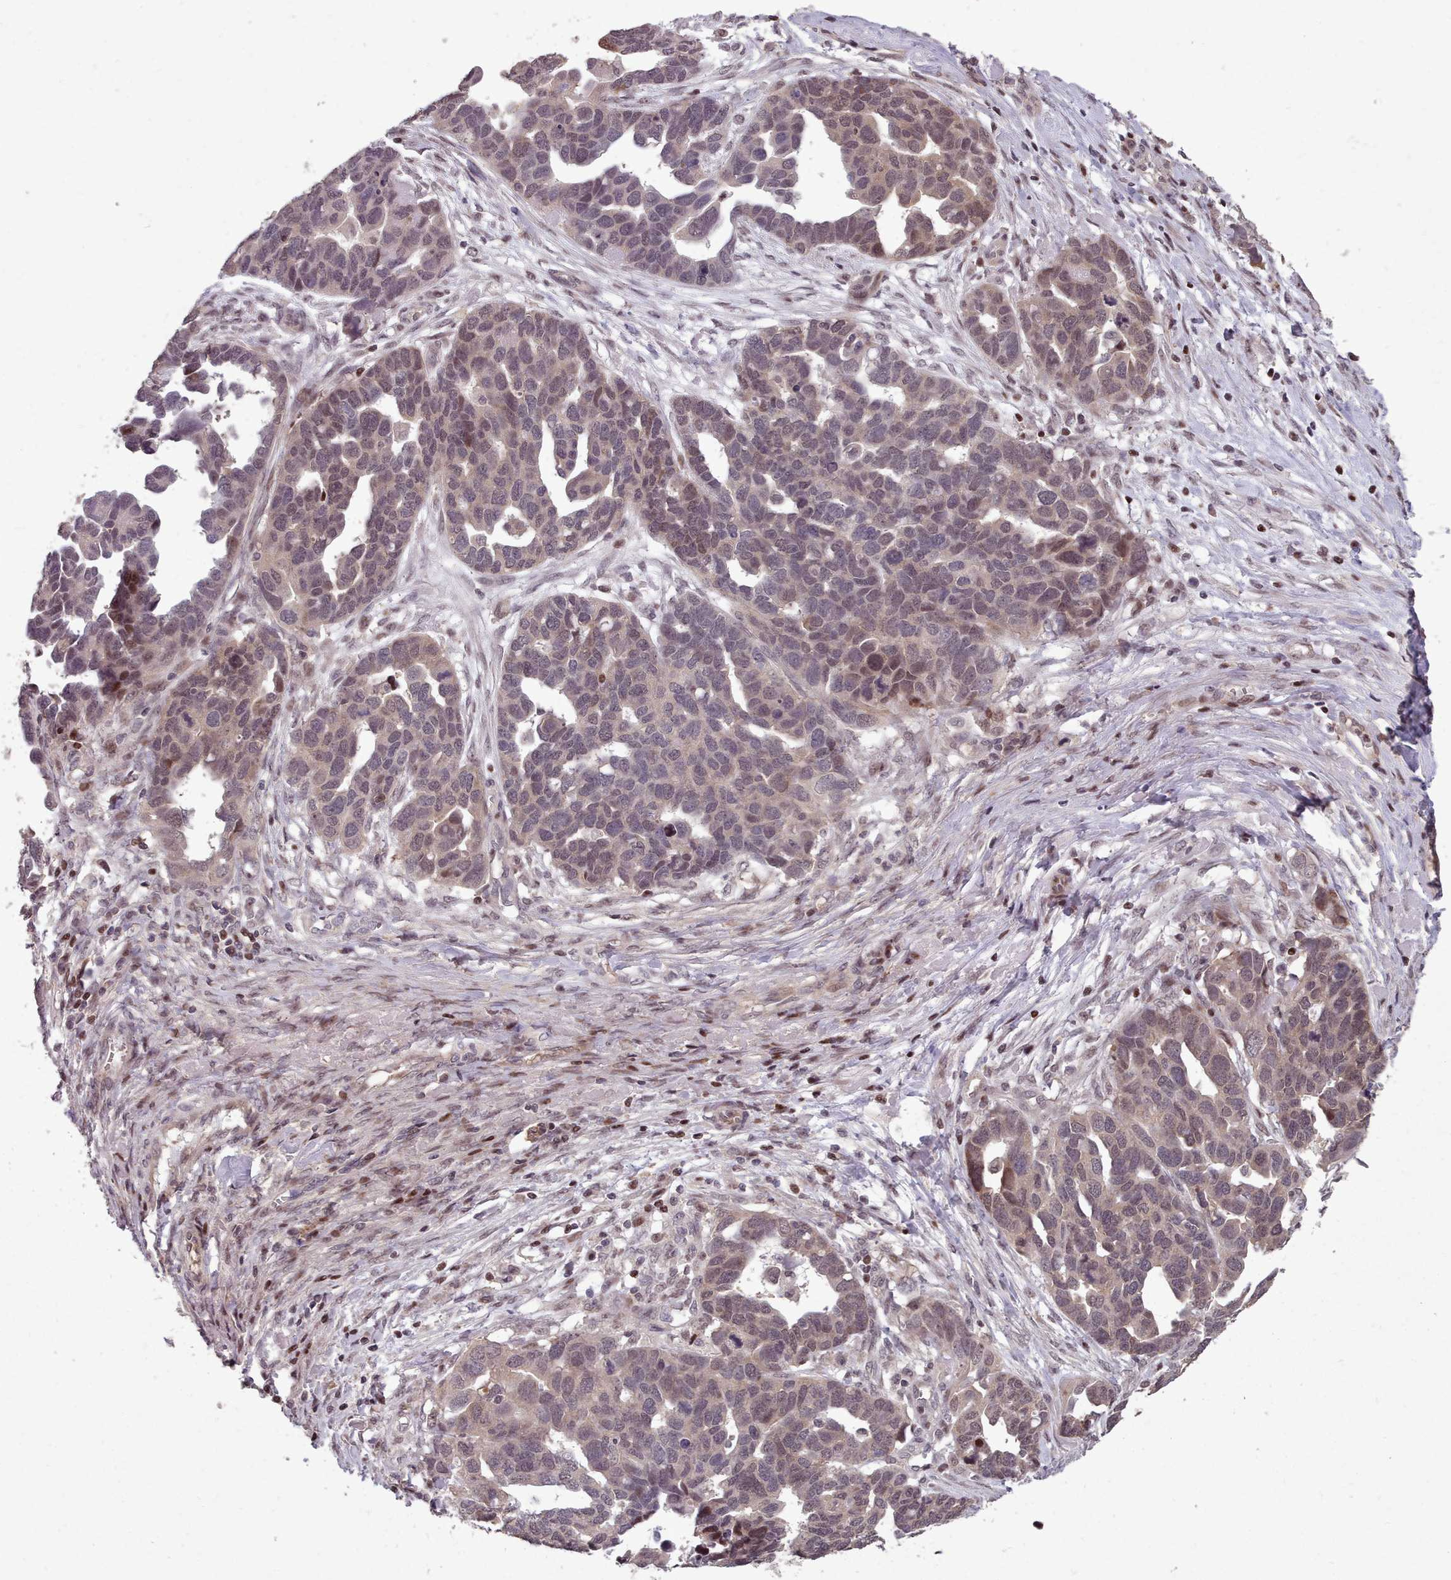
{"staining": {"intensity": "weak", "quantity": "25%-75%", "location": "nuclear"}, "tissue": "ovarian cancer", "cell_type": "Tumor cells", "image_type": "cancer", "snomed": [{"axis": "morphology", "description": "Cystadenocarcinoma, serous, NOS"}, {"axis": "topography", "description": "Ovary"}], "caption": "This is a micrograph of IHC staining of ovarian serous cystadenocarcinoma, which shows weak expression in the nuclear of tumor cells.", "gene": "ENSA", "patient": {"sex": "female", "age": 54}}